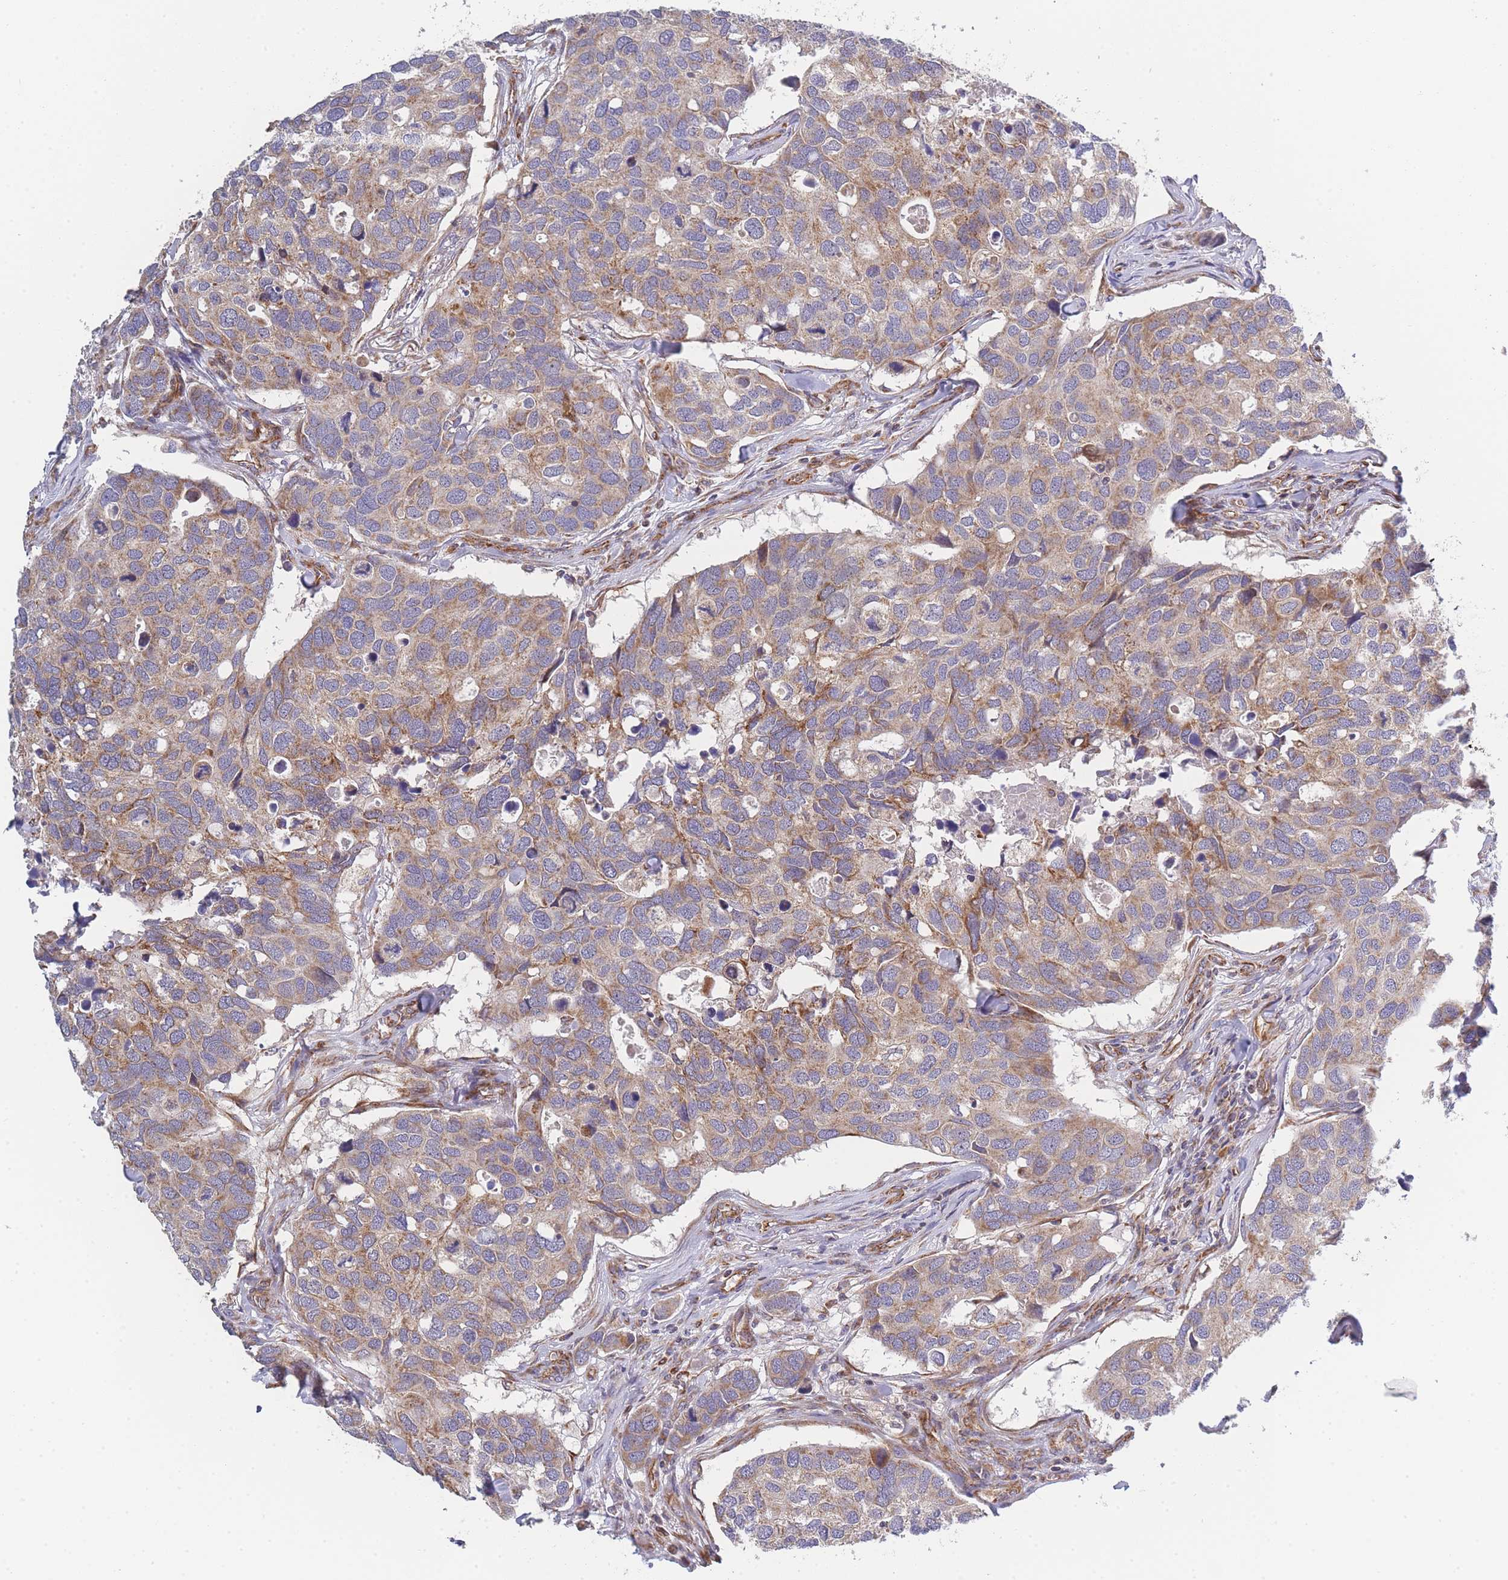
{"staining": {"intensity": "moderate", "quantity": ">75%", "location": "cytoplasmic/membranous"}, "tissue": "breast cancer", "cell_type": "Tumor cells", "image_type": "cancer", "snomed": [{"axis": "morphology", "description": "Duct carcinoma"}, {"axis": "topography", "description": "Breast"}], "caption": "The image exhibits staining of intraductal carcinoma (breast), revealing moderate cytoplasmic/membranous protein staining (brown color) within tumor cells.", "gene": "MTRES1", "patient": {"sex": "female", "age": 83}}